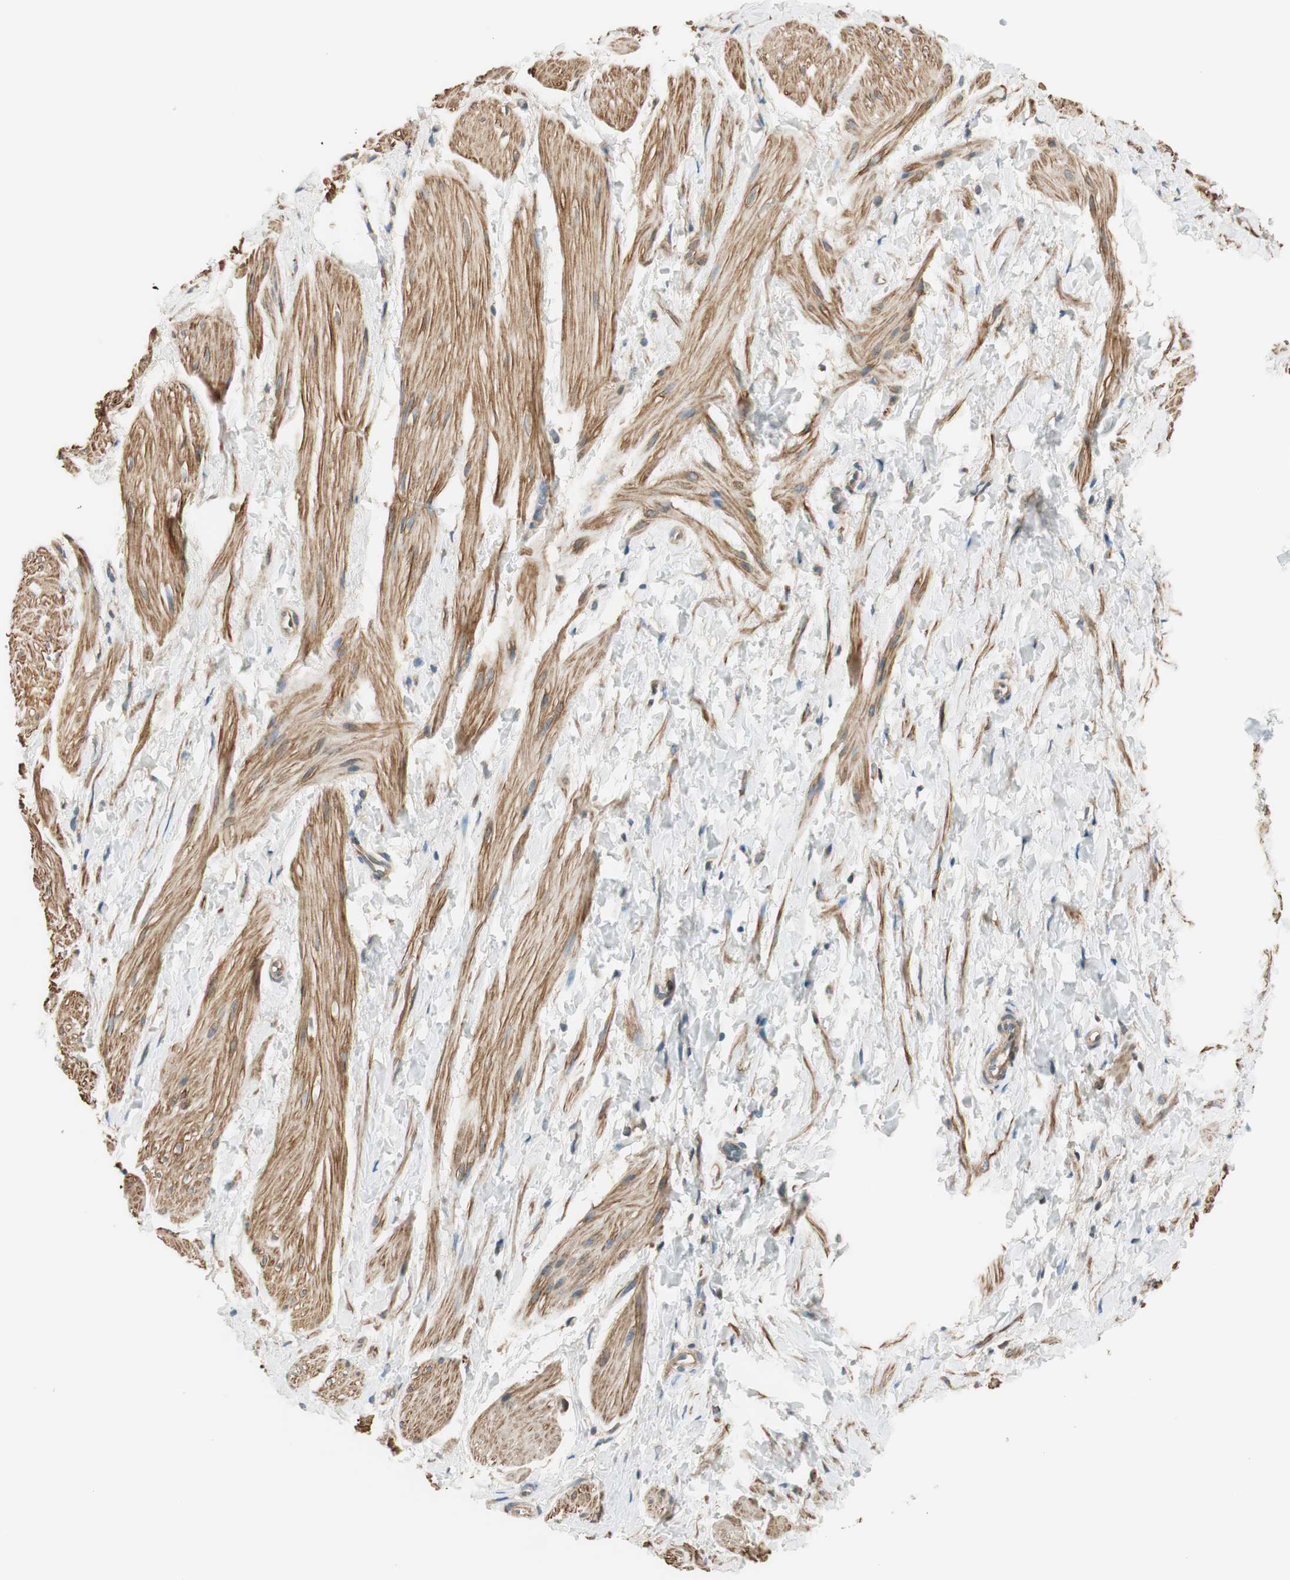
{"staining": {"intensity": "moderate", "quantity": "25%-75%", "location": "cytoplasmic/membranous"}, "tissue": "smooth muscle", "cell_type": "Smooth muscle cells", "image_type": "normal", "snomed": [{"axis": "morphology", "description": "Normal tissue, NOS"}, {"axis": "topography", "description": "Smooth muscle"}], "caption": "Smooth muscle cells show medium levels of moderate cytoplasmic/membranous expression in approximately 25%-75% of cells in benign human smooth muscle.", "gene": "PI4K2B", "patient": {"sex": "male", "age": 16}}